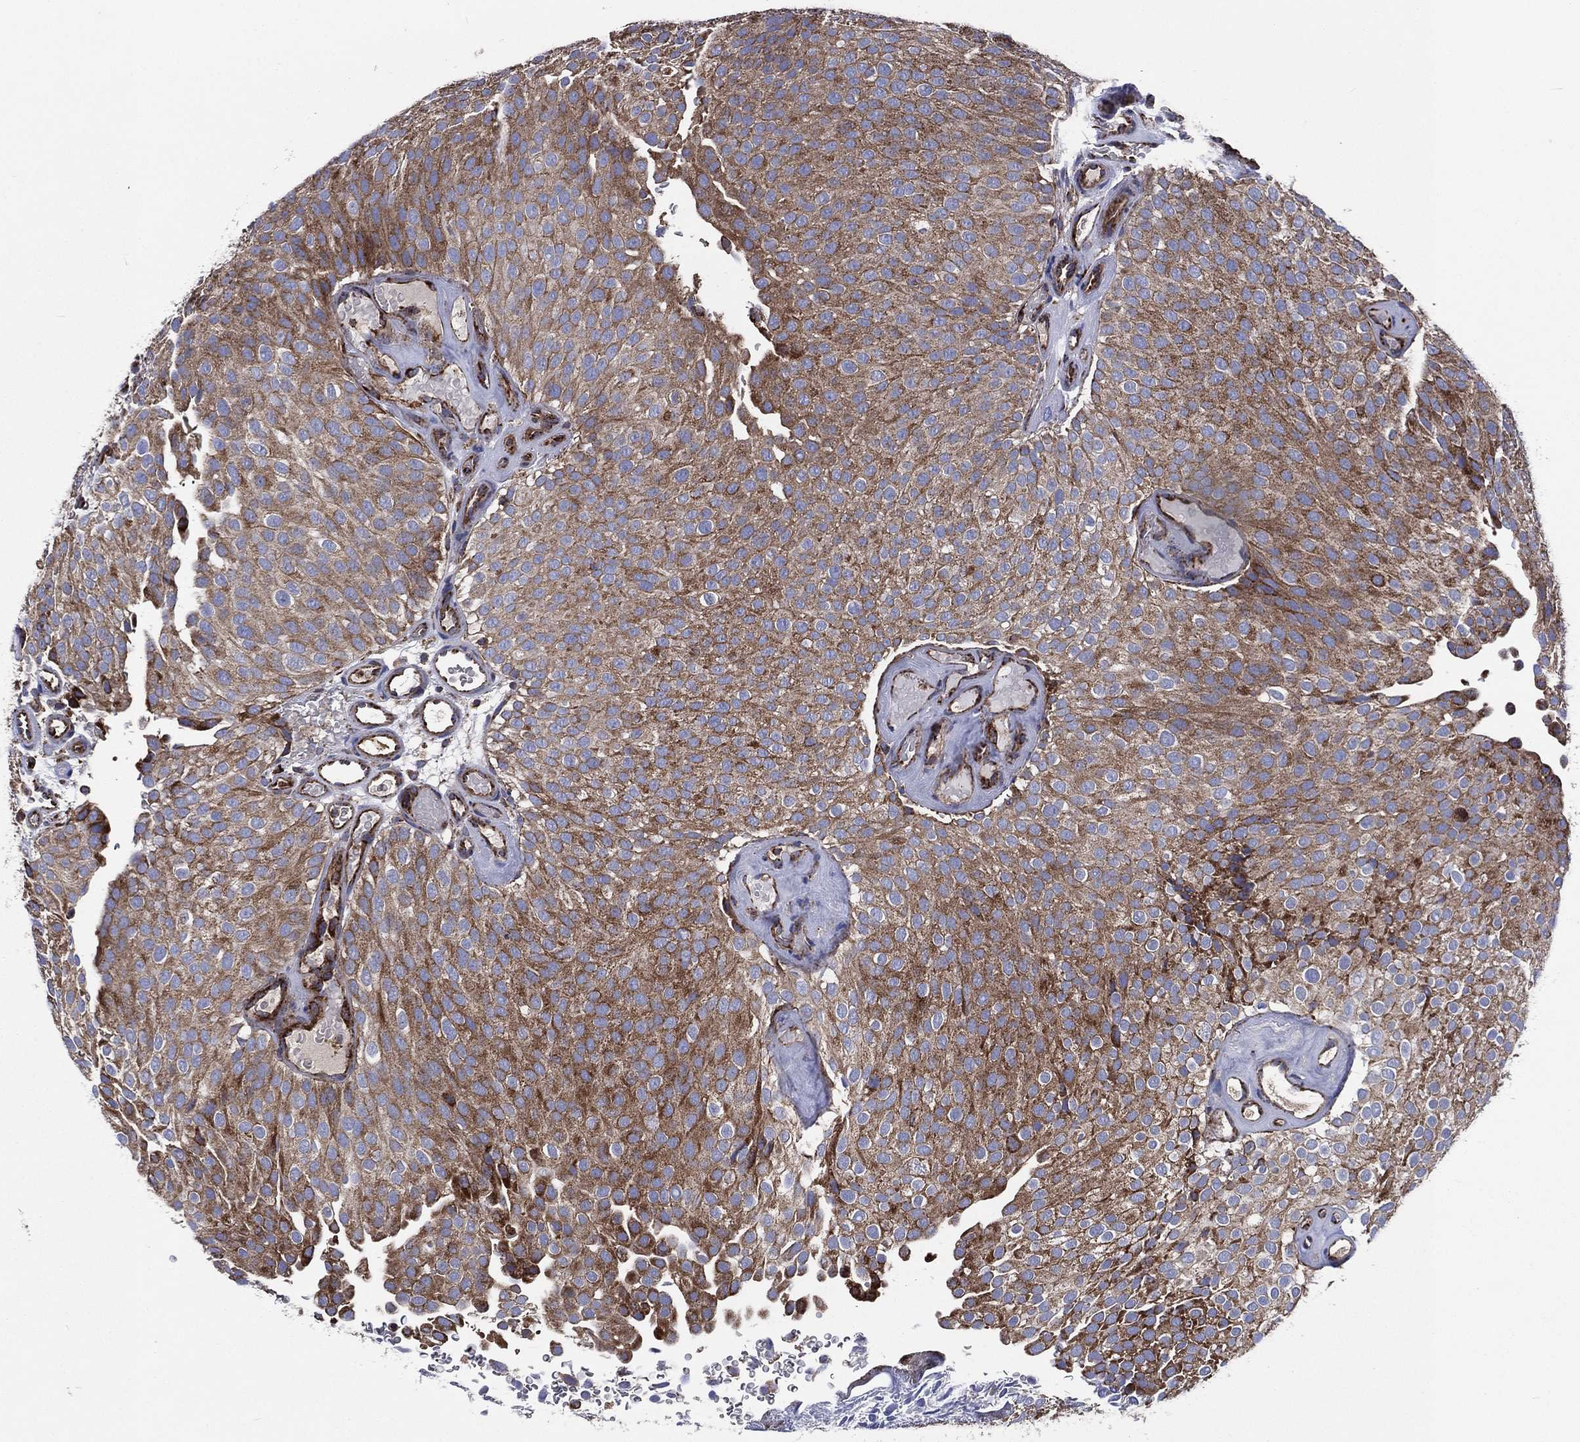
{"staining": {"intensity": "moderate", "quantity": ">75%", "location": "cytoplasmic/membranous"}, "tissue": "urothelial cancer", "cell_type": "Tumor cells", "image_type": "cancer", "snomed": [{"axis": "morphology", "description": "Urothelial carcinoma, Low grade"}, {"axis": "topography", "description": "Urinary bladder"}], "caption": "Immunohistochemistry (IHC) of human urothelial carcinoma (low-grade) displays medium levels of moderate cytoplasmic/membranous expression in about >75% of tumor cells.", "gene": "ANKRD37", "patient": {"sex": "male", "age": 78}}